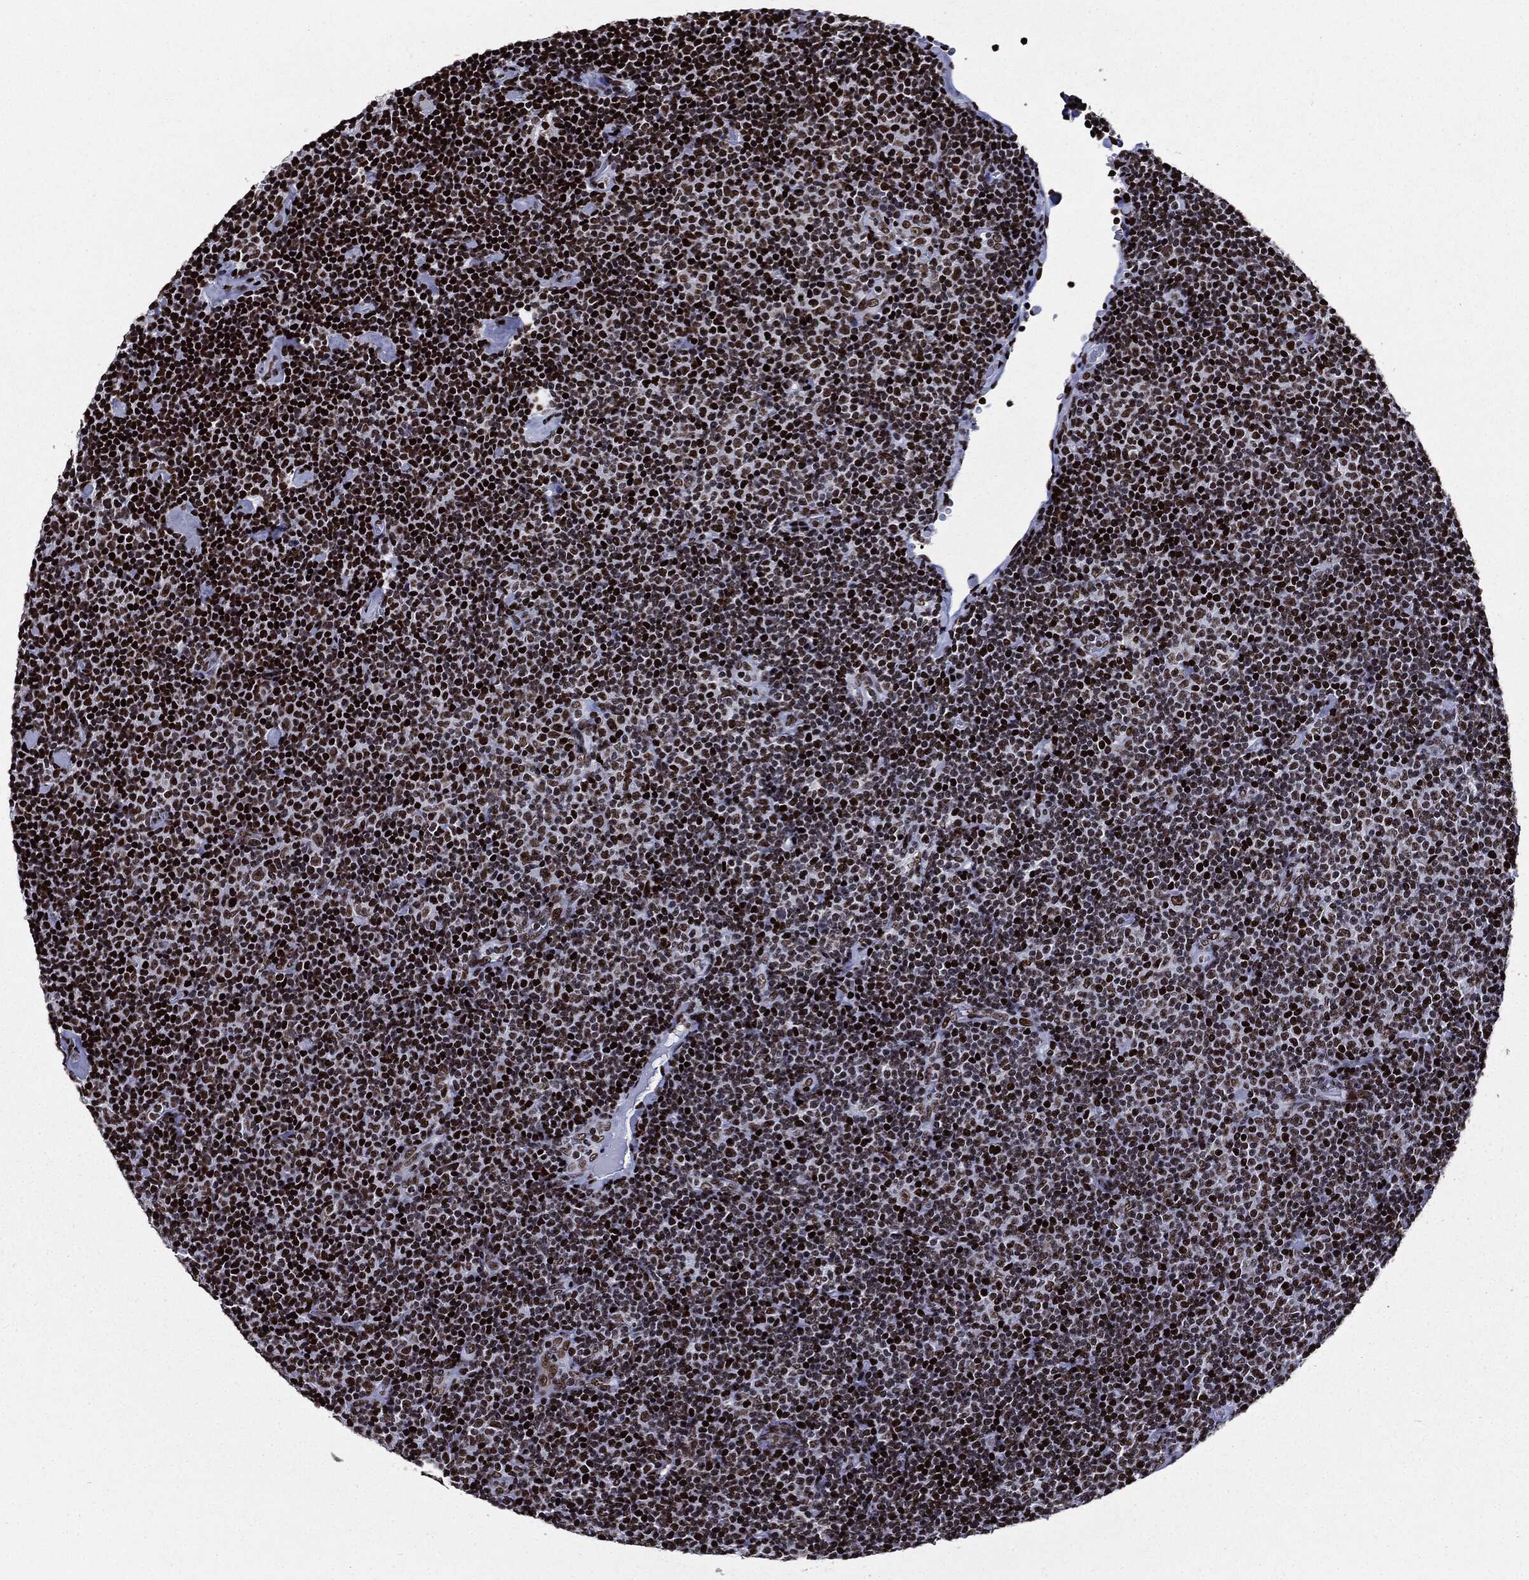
{"staining": {"intensity": "strong", "quantity": ">75%", "location": "nuclear"}, "tissue": "lymphoma", "cell_type": "Tumor cells", "image_type": "cancer", "snomed": [{"axis": "morphology", "description": "Malignant lymphoma, non-Hodgkin's type, Low grade"}, {"axis": "topography", "description": "Lymph node"}], "caption": "IHC histopathology image of neoplastic tissue: human lymphoma stained using immunohistochemistry (IHC) displays high levels of strong protein expression localized specifically in the nuclear of tumor cells, appearing as a nuclear brown color.", "gene": "ZFP91", "patient": {"sex": "male", "age": 81}}